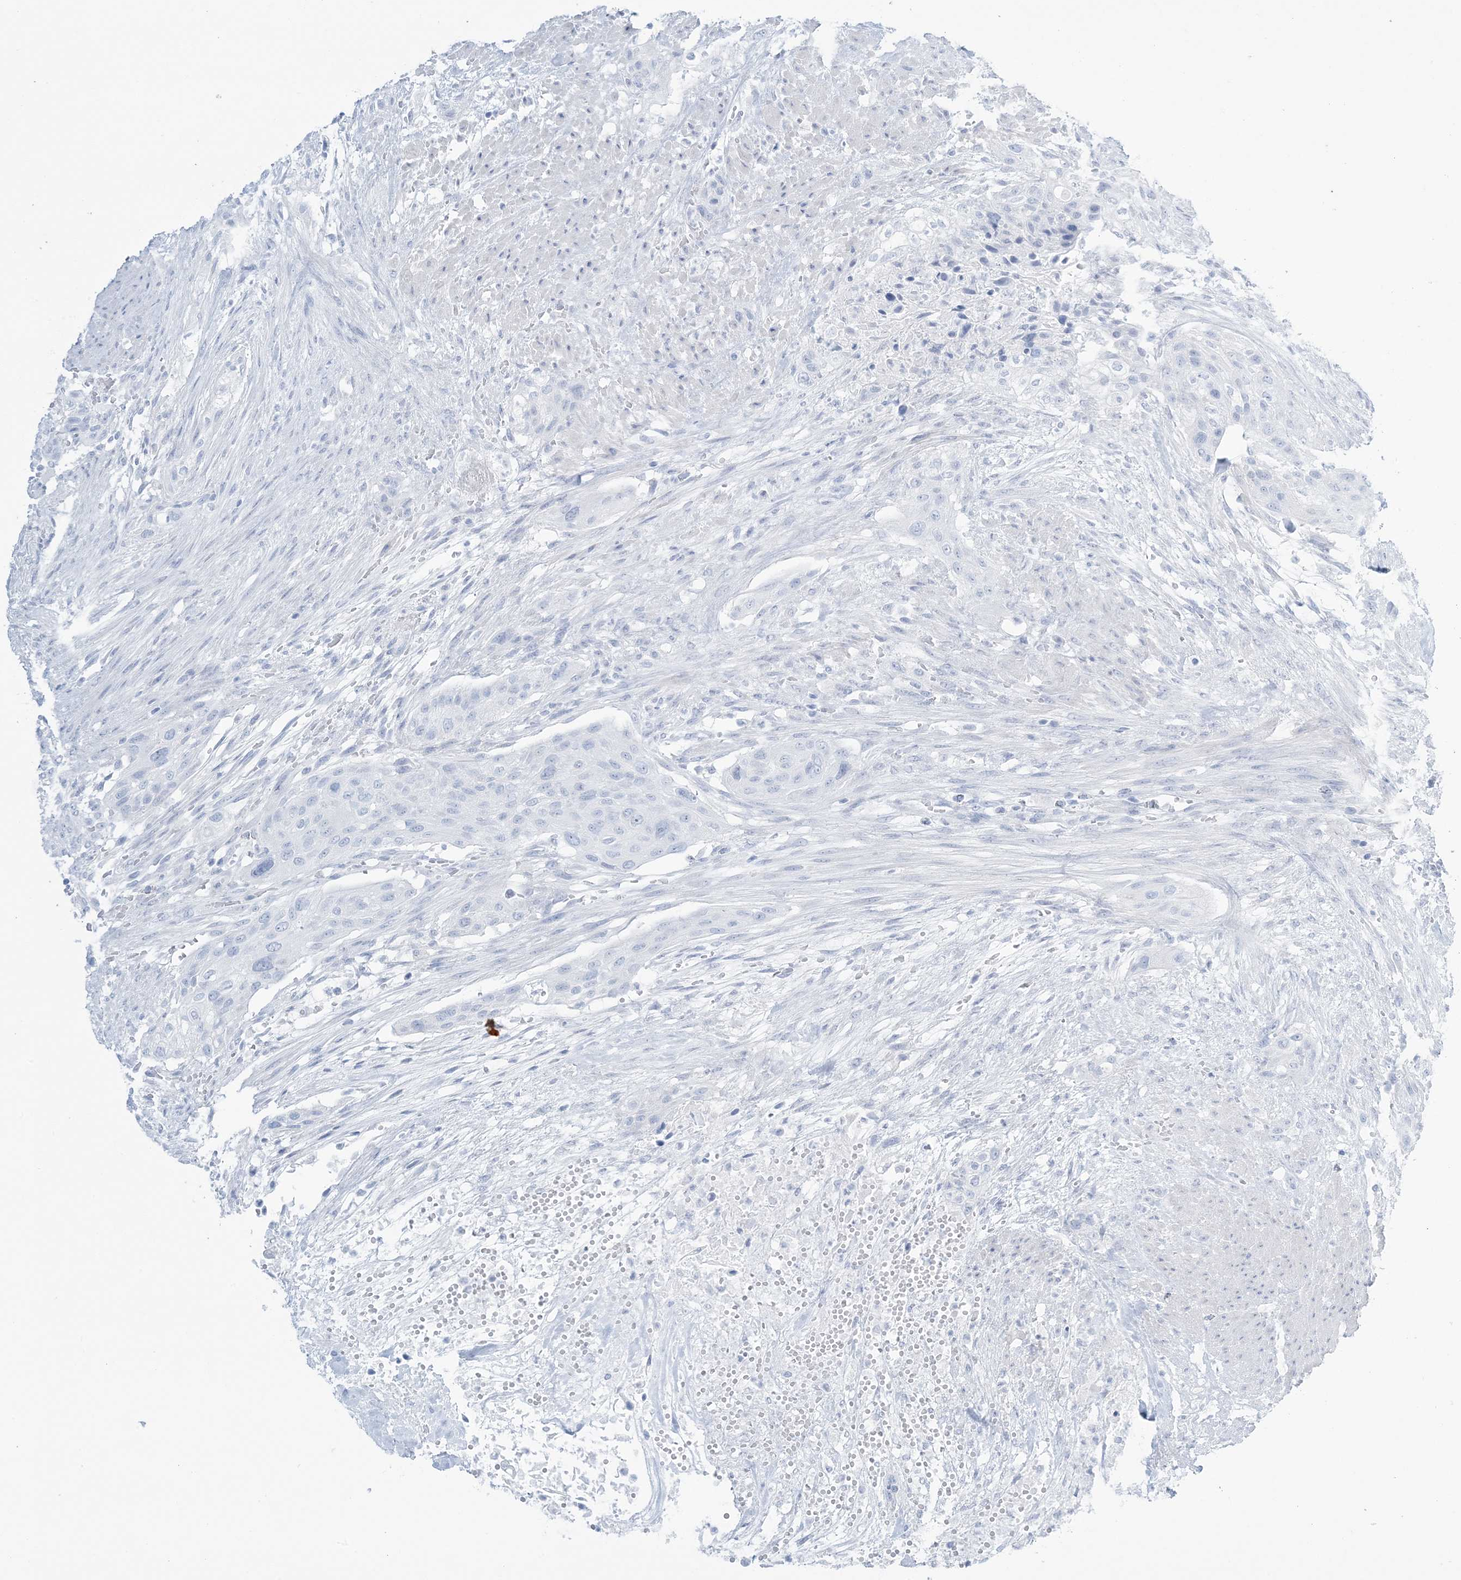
{"staining": {"intensity": "negative", "quantity": "none", "location": "none"}, "tissue": "urothelial cancer", "cell_type": "Tumor cells", "image_type": "cancer", "snomed": [{"axis": "morphology", "description": "Urothelial carcinoma, High grade"}, {"axis": "topography", "description": "Urinary bladder"}], "caption": "Immunohistochemistry photomicrograph of human high-grade urothelial carcinoma stained for a protein (brown), which exhibits no positivity in tumor cells. The staining was performed using DAB to visualize the protein expression in brown, while the nuclei were stained in blue with hematoxylin (Magnification: 20x).", "gene": "AGXT", "patient": {"sex": "male", "age": 35}}